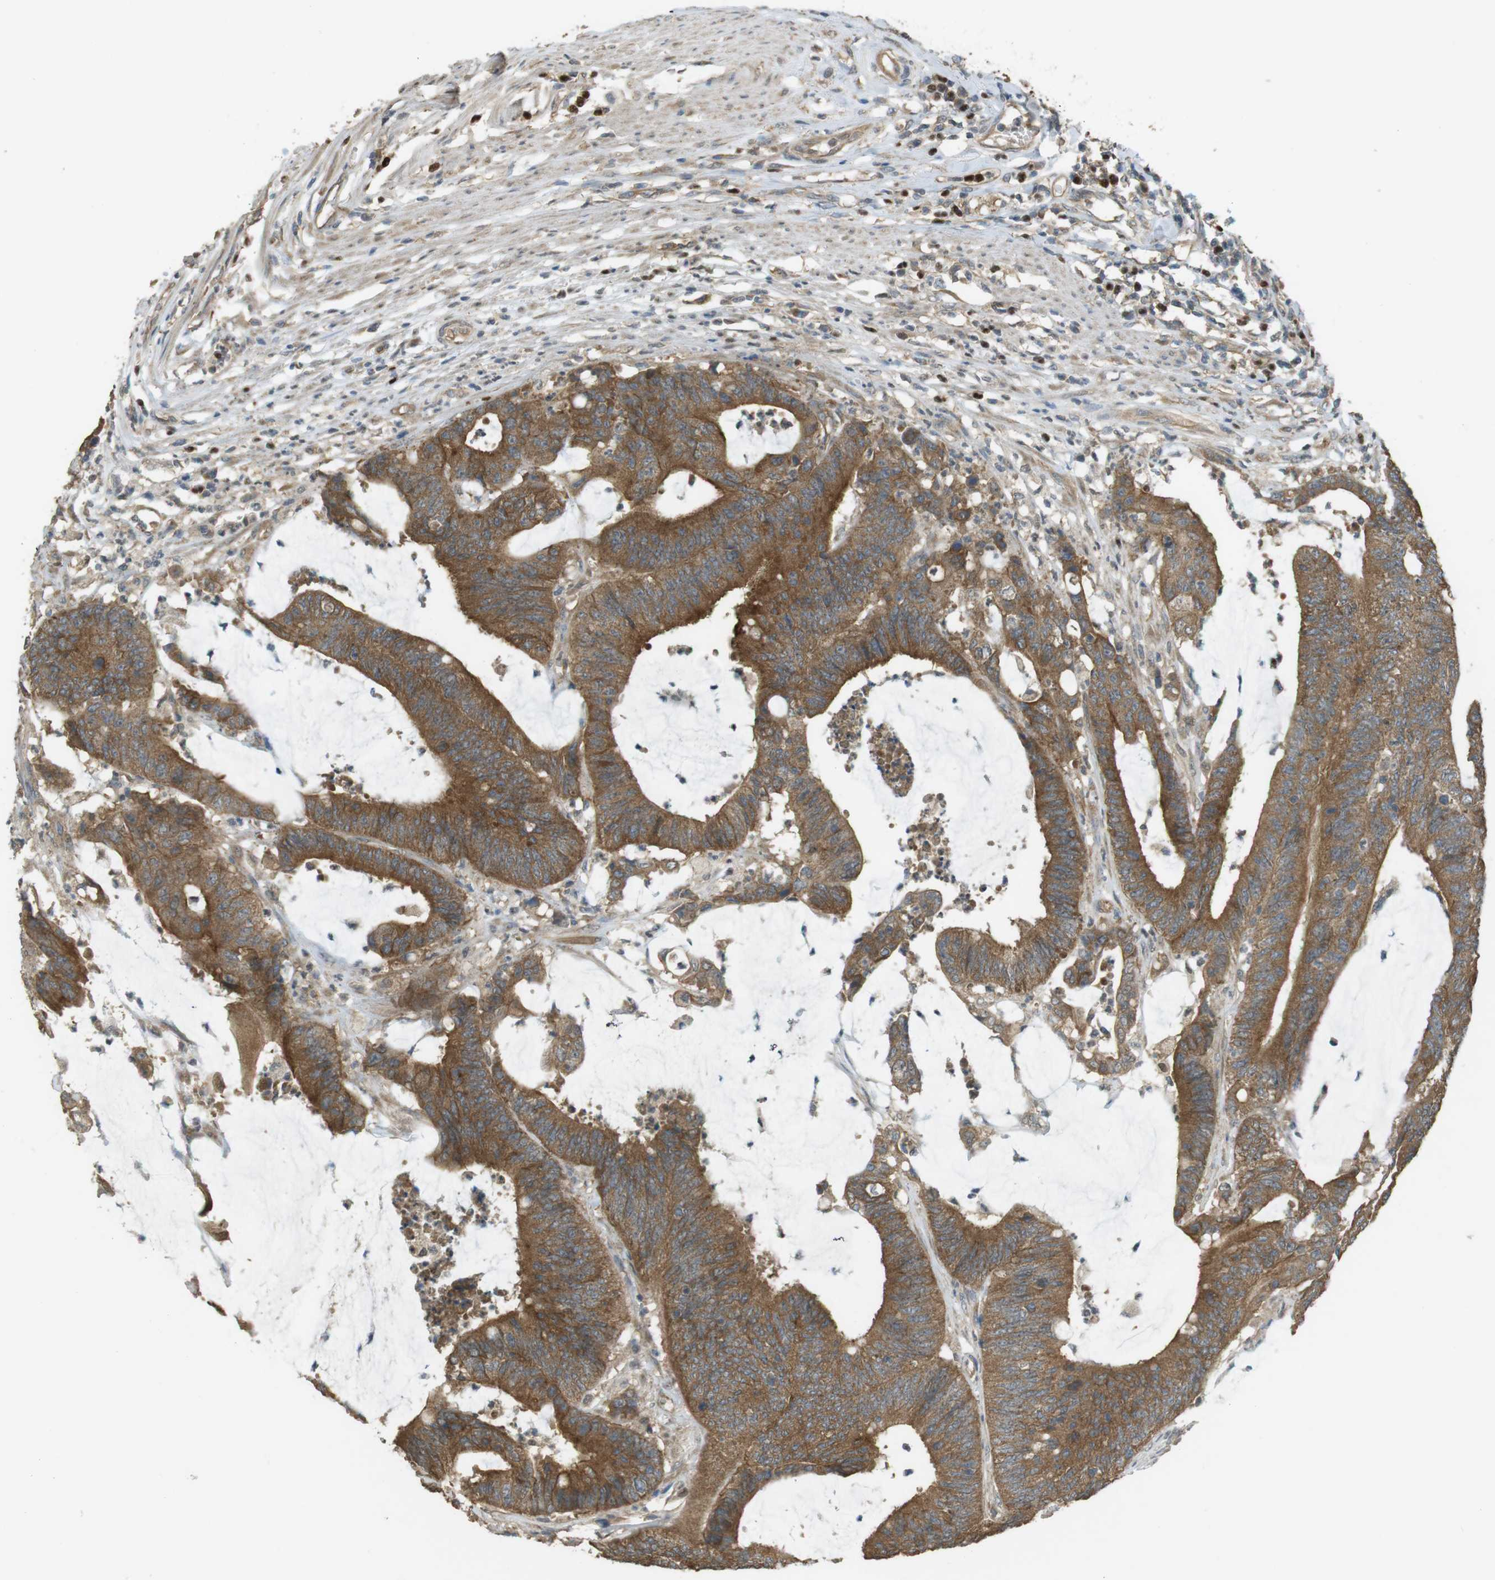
{"staining": {"intensity": "moderate", "quantity": ">75%", "location": "cytoplasmic/membranous"}, "tissue": "colorectal cancer", "cell_type": "Tumor cells", "image_type": "cancer", "snomed": [{"axis": "morphology", "description": "Adenocarcinoma, NOS"}, {"axis": "topography", "description": "Rectum"}], "caption": "The immunohistochemical stain highlights moderate cytoplasmic/membranous positivity in tumor cells of adenocarcinoma (colorectal) tissue.", "gene": "ZDHHC20", "patient": {"sex": "female", "age": 66}}